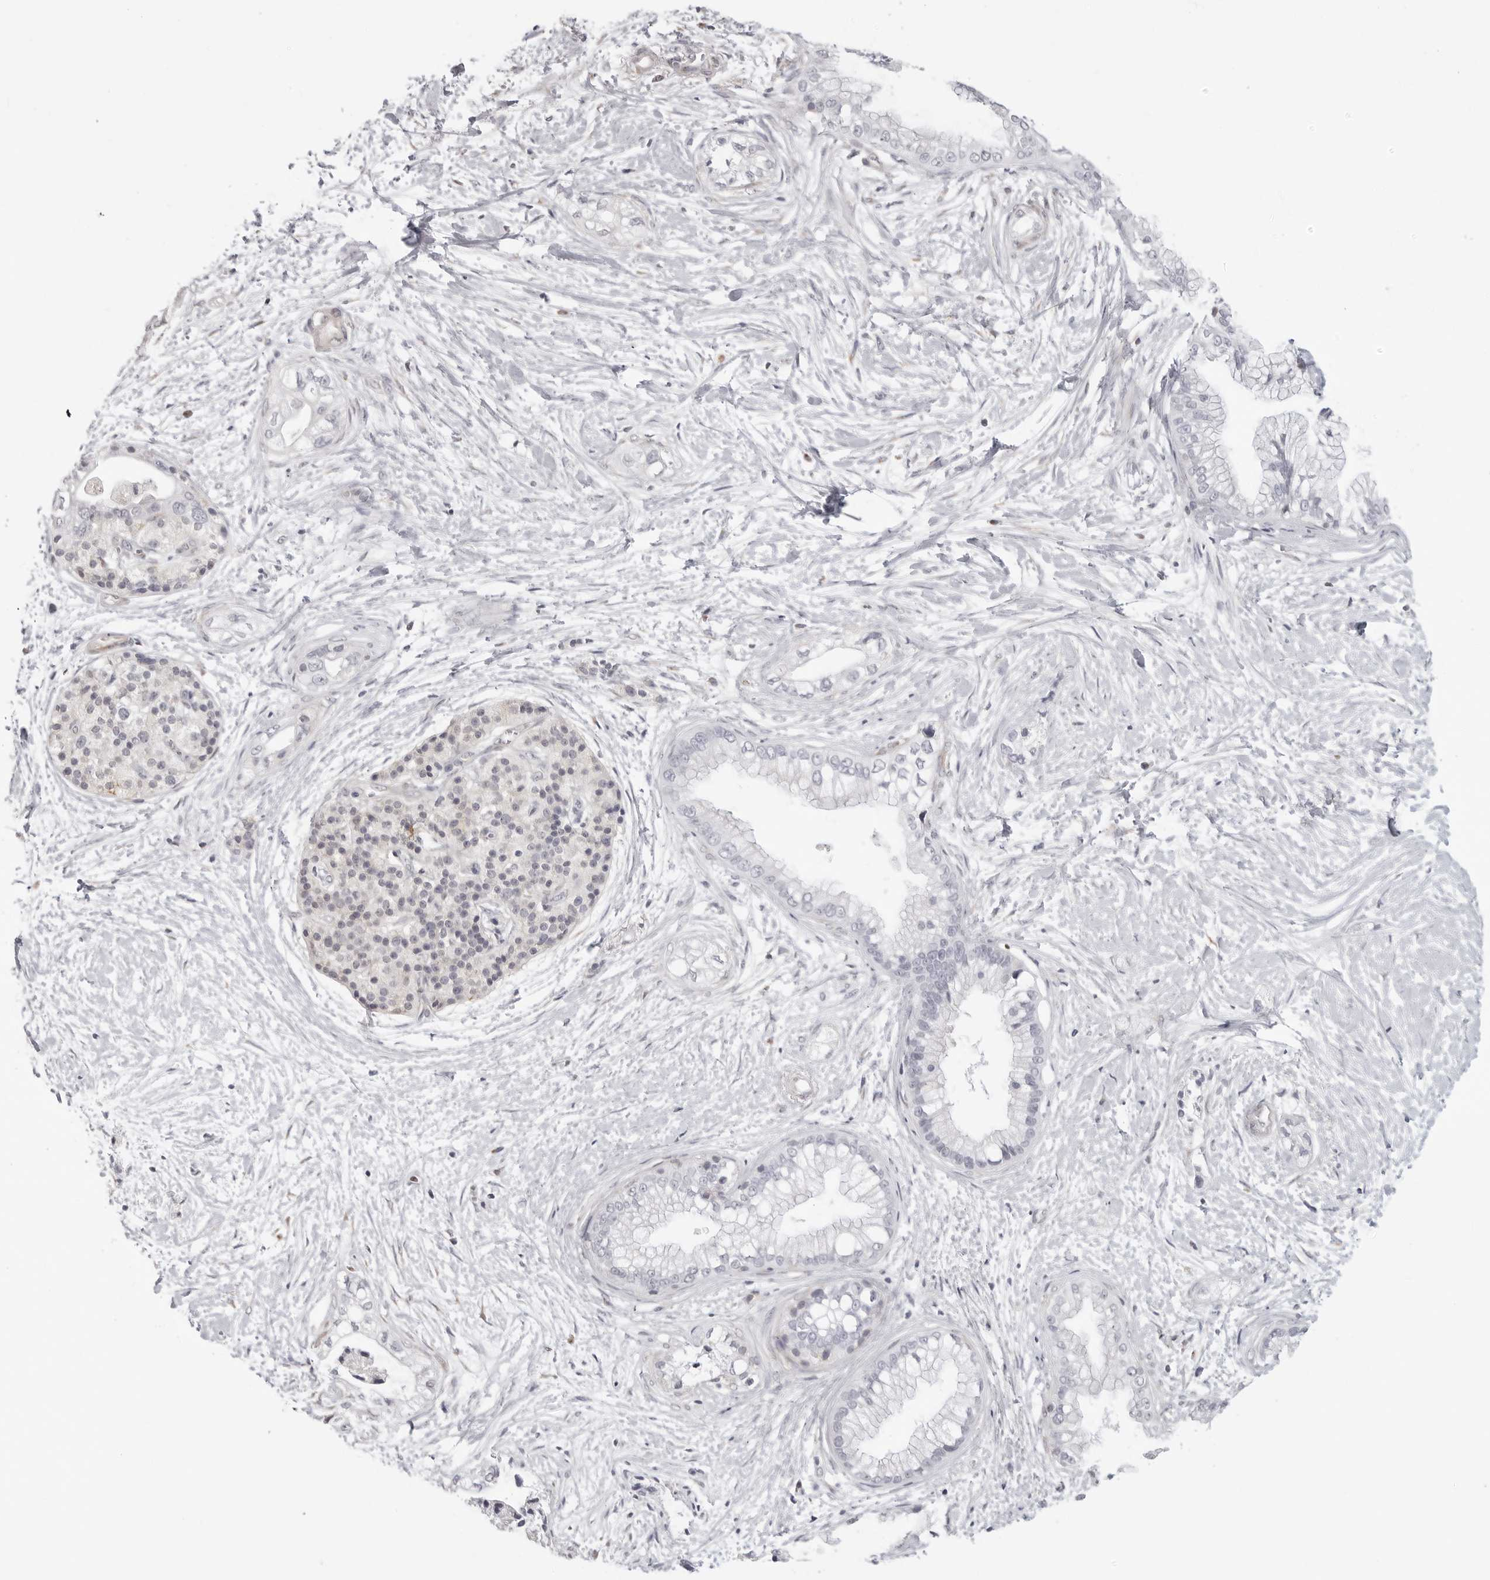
{"staining": {"intensity": "negative", "quantity": "none", "location": "none"}, "tissue": "pancreatic cancer", "cell_type": "Tumor cells", "image_type": "cancer", "snomed": [{"axis": "morphology", "description": "Adenocarcinoma, NOS"}, {"axis": "topography", "description": "Pancreas"}], "caption": "DAB immunohistochemical staining of human pancreatic cancer (adenocarcinoma) exhibits no significant expression in tumor cells.", "gene": "MAP7D1", "patient": {"sex": "male", "age": 68}}